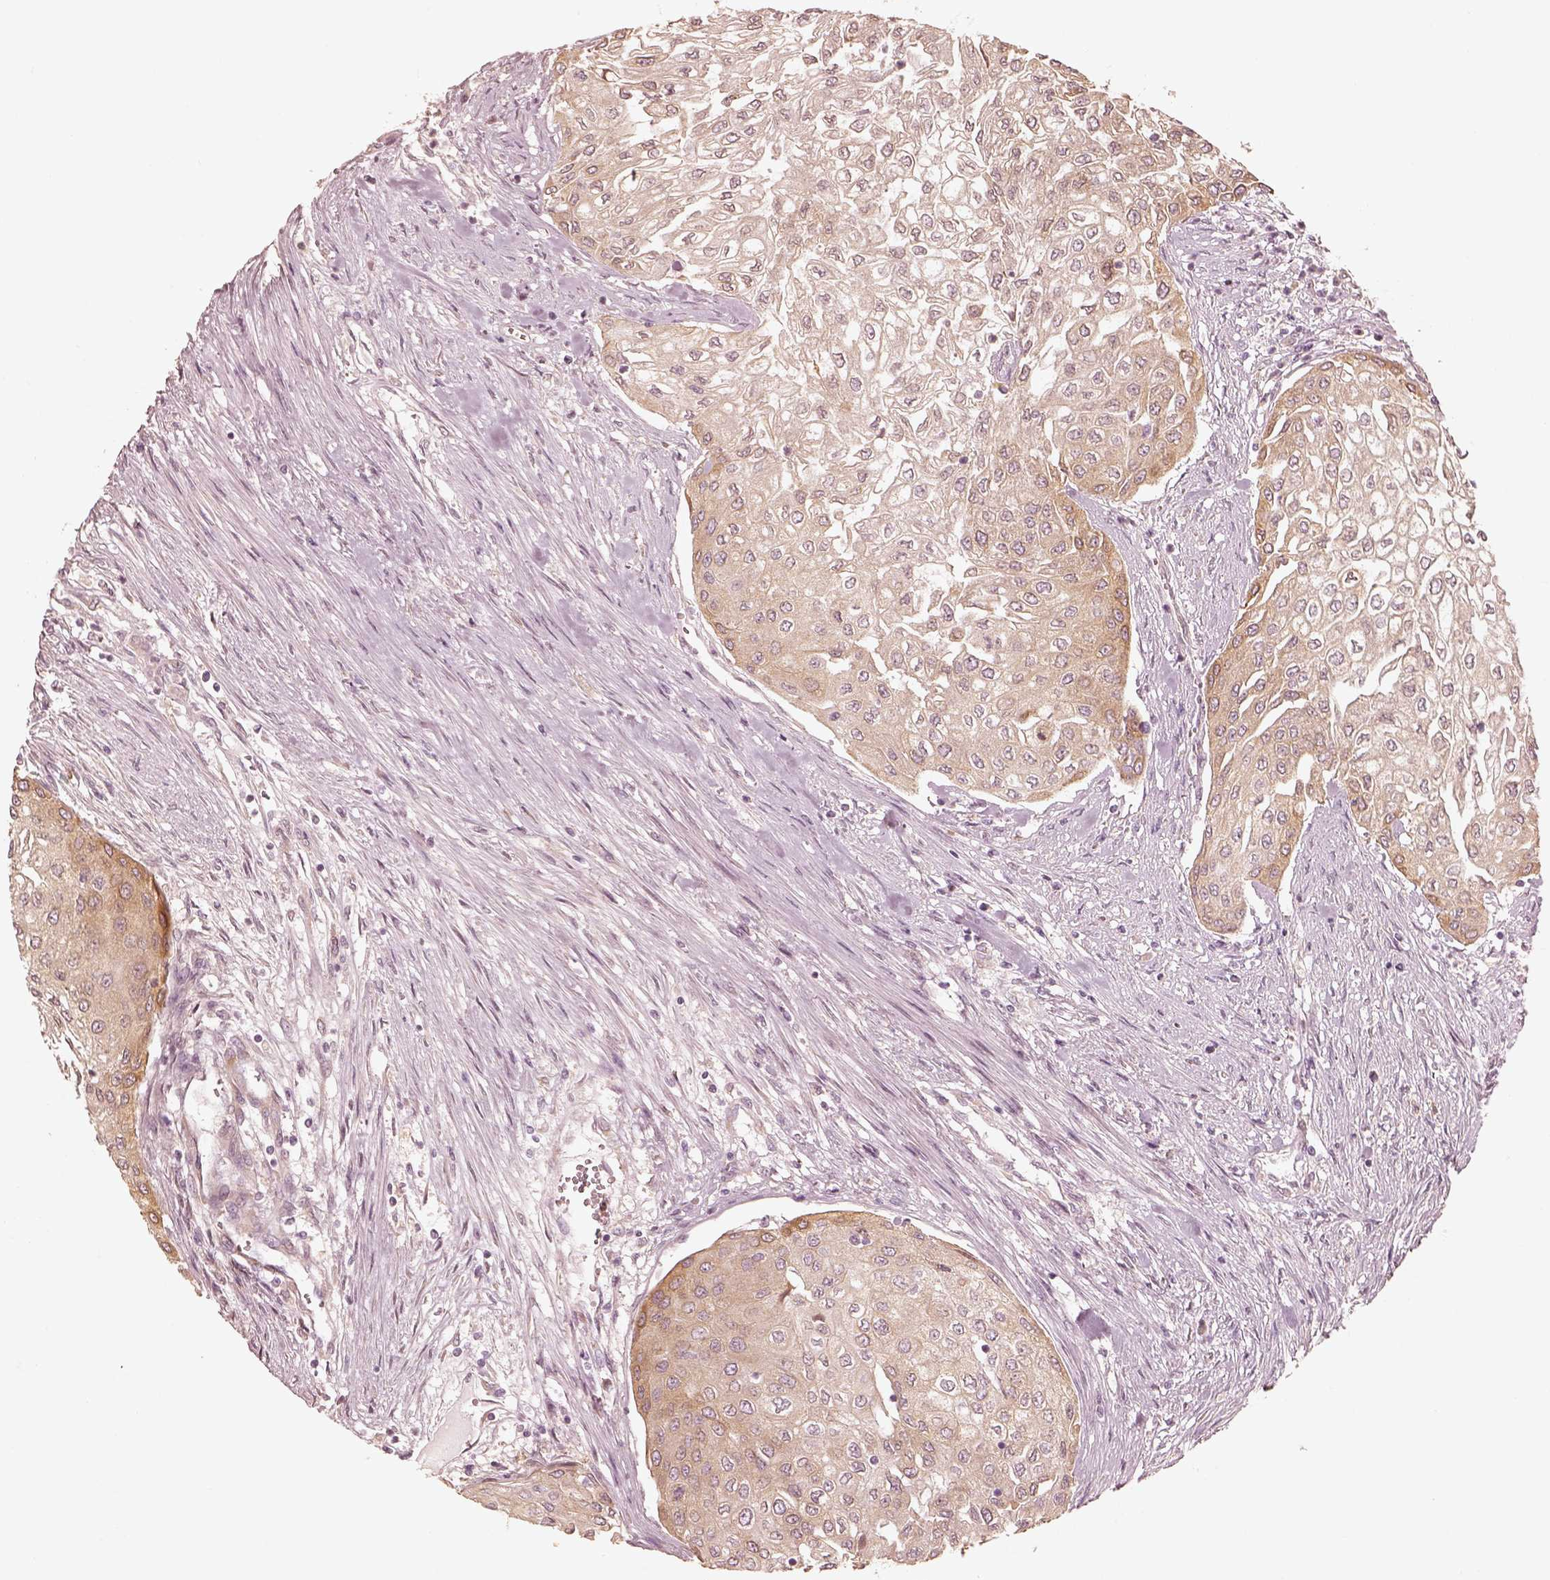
{"staining": {"intensity": "moderate", "quantity": ">75%", "location": "cytoplasmic/membranous"}, "tissue": "urothelial cancer", "cell_type": "Tumor cells", "image_type": "cancer", "snomed": [{"axis": "morphology", "description": "Urothelial carcinoma, High grade"}, {"axis": "topography", "description": "Urinary bladder"}], "caption": "Urothelial carcinoma (high-grade) stained with IHC exhibits moderate cytoplasmic/membranous expression in approximately >75% of tumor cells.", "gene": "WLS", "patient": {"sex": "male", "age": 62}}